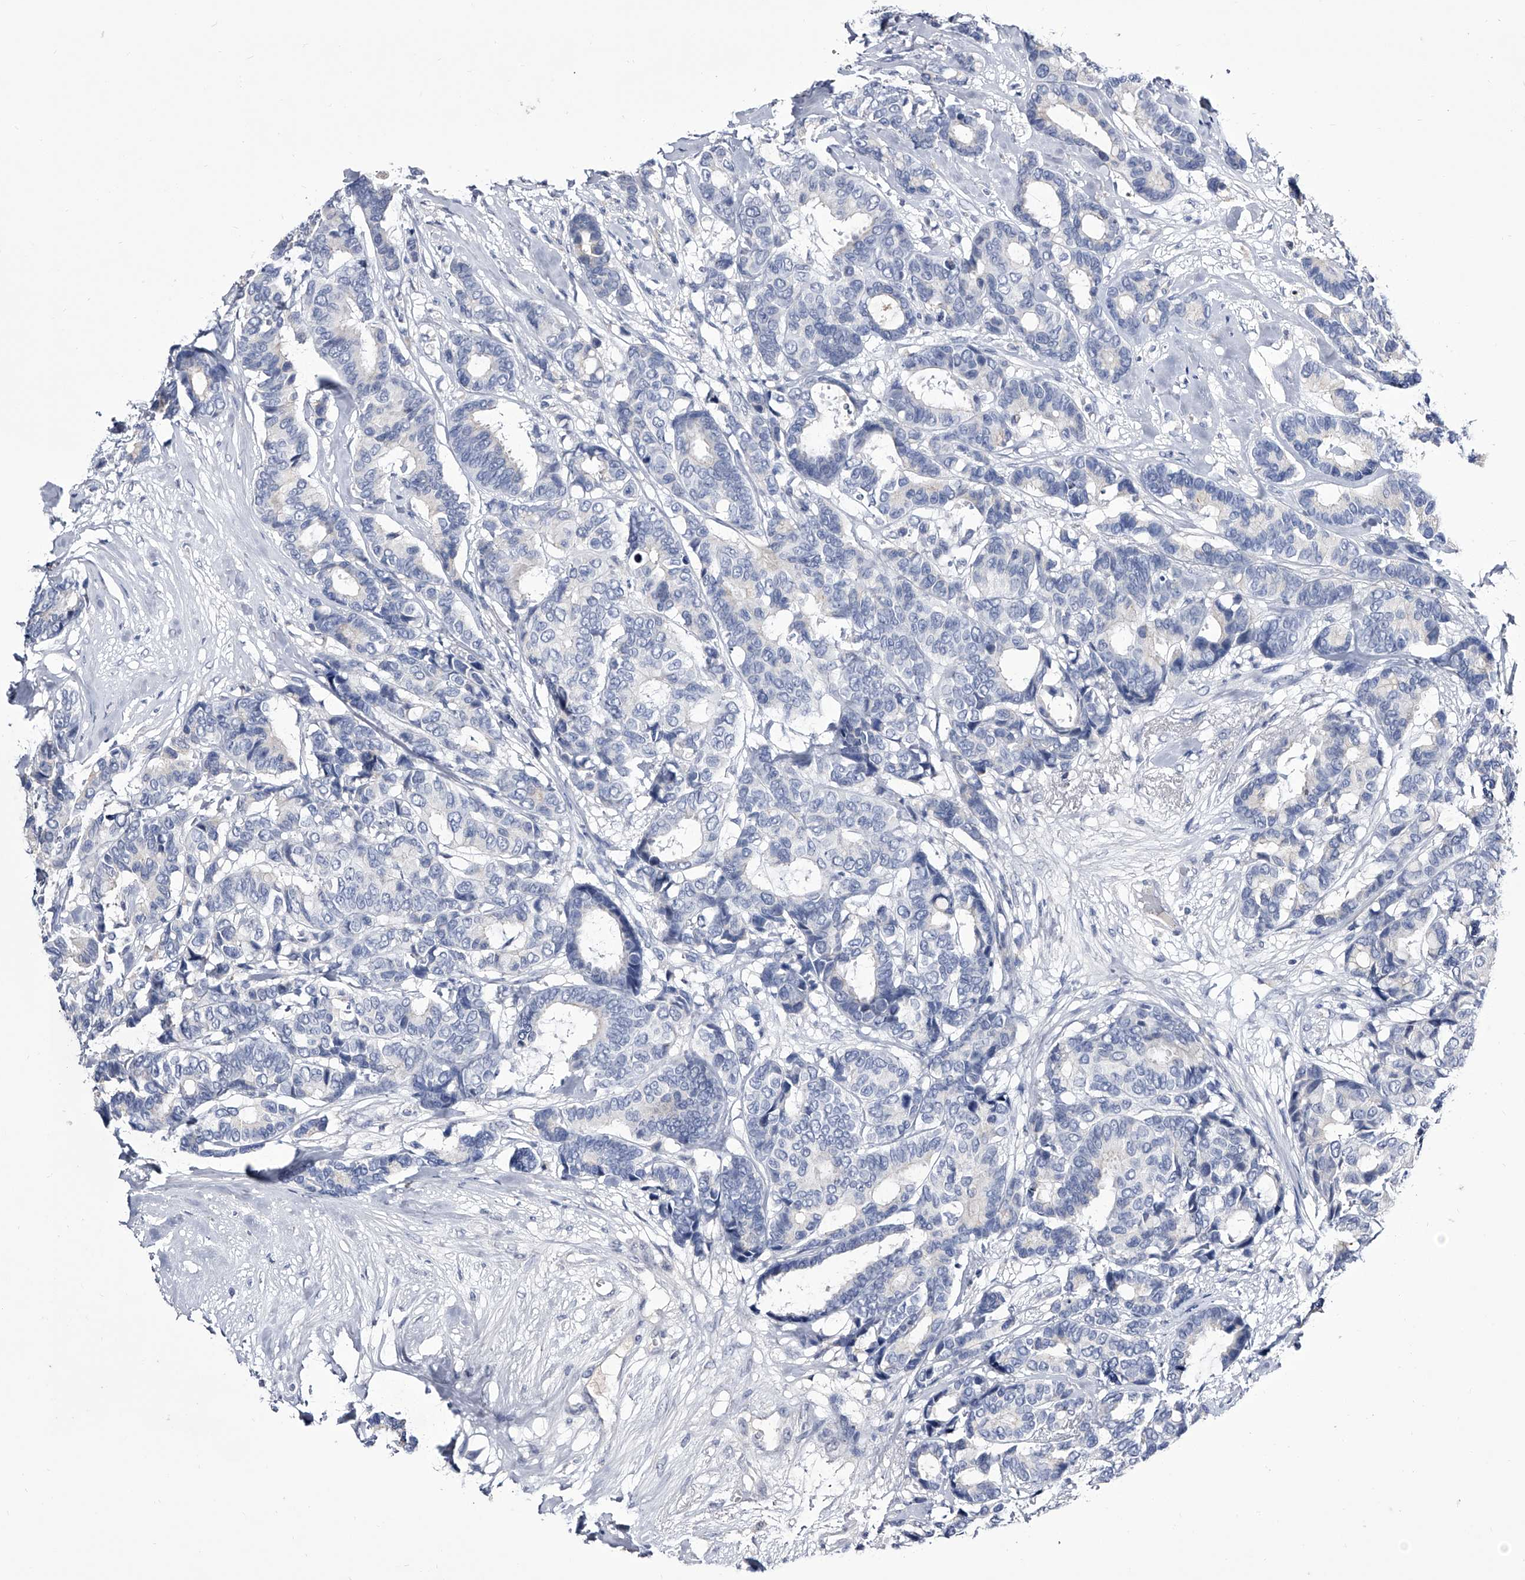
{"staining": {"intensity": "negative", "quantity": "none", "location": "none"}, "tissue": "breast cancer", "cell_type": "Tumor cells", "image_type": "cancer", "snomed": [{"axis": "morphology", "description": "Duct carcinoma"}, {"axis": "topography", "description": "Breast"}], "caption": "The image reveals no staining of tumor cells in breast cancer (infiltrating ductal carcinoma).", "gene": "CRISP2", "patient": {"sex": "female", "age": 87}}